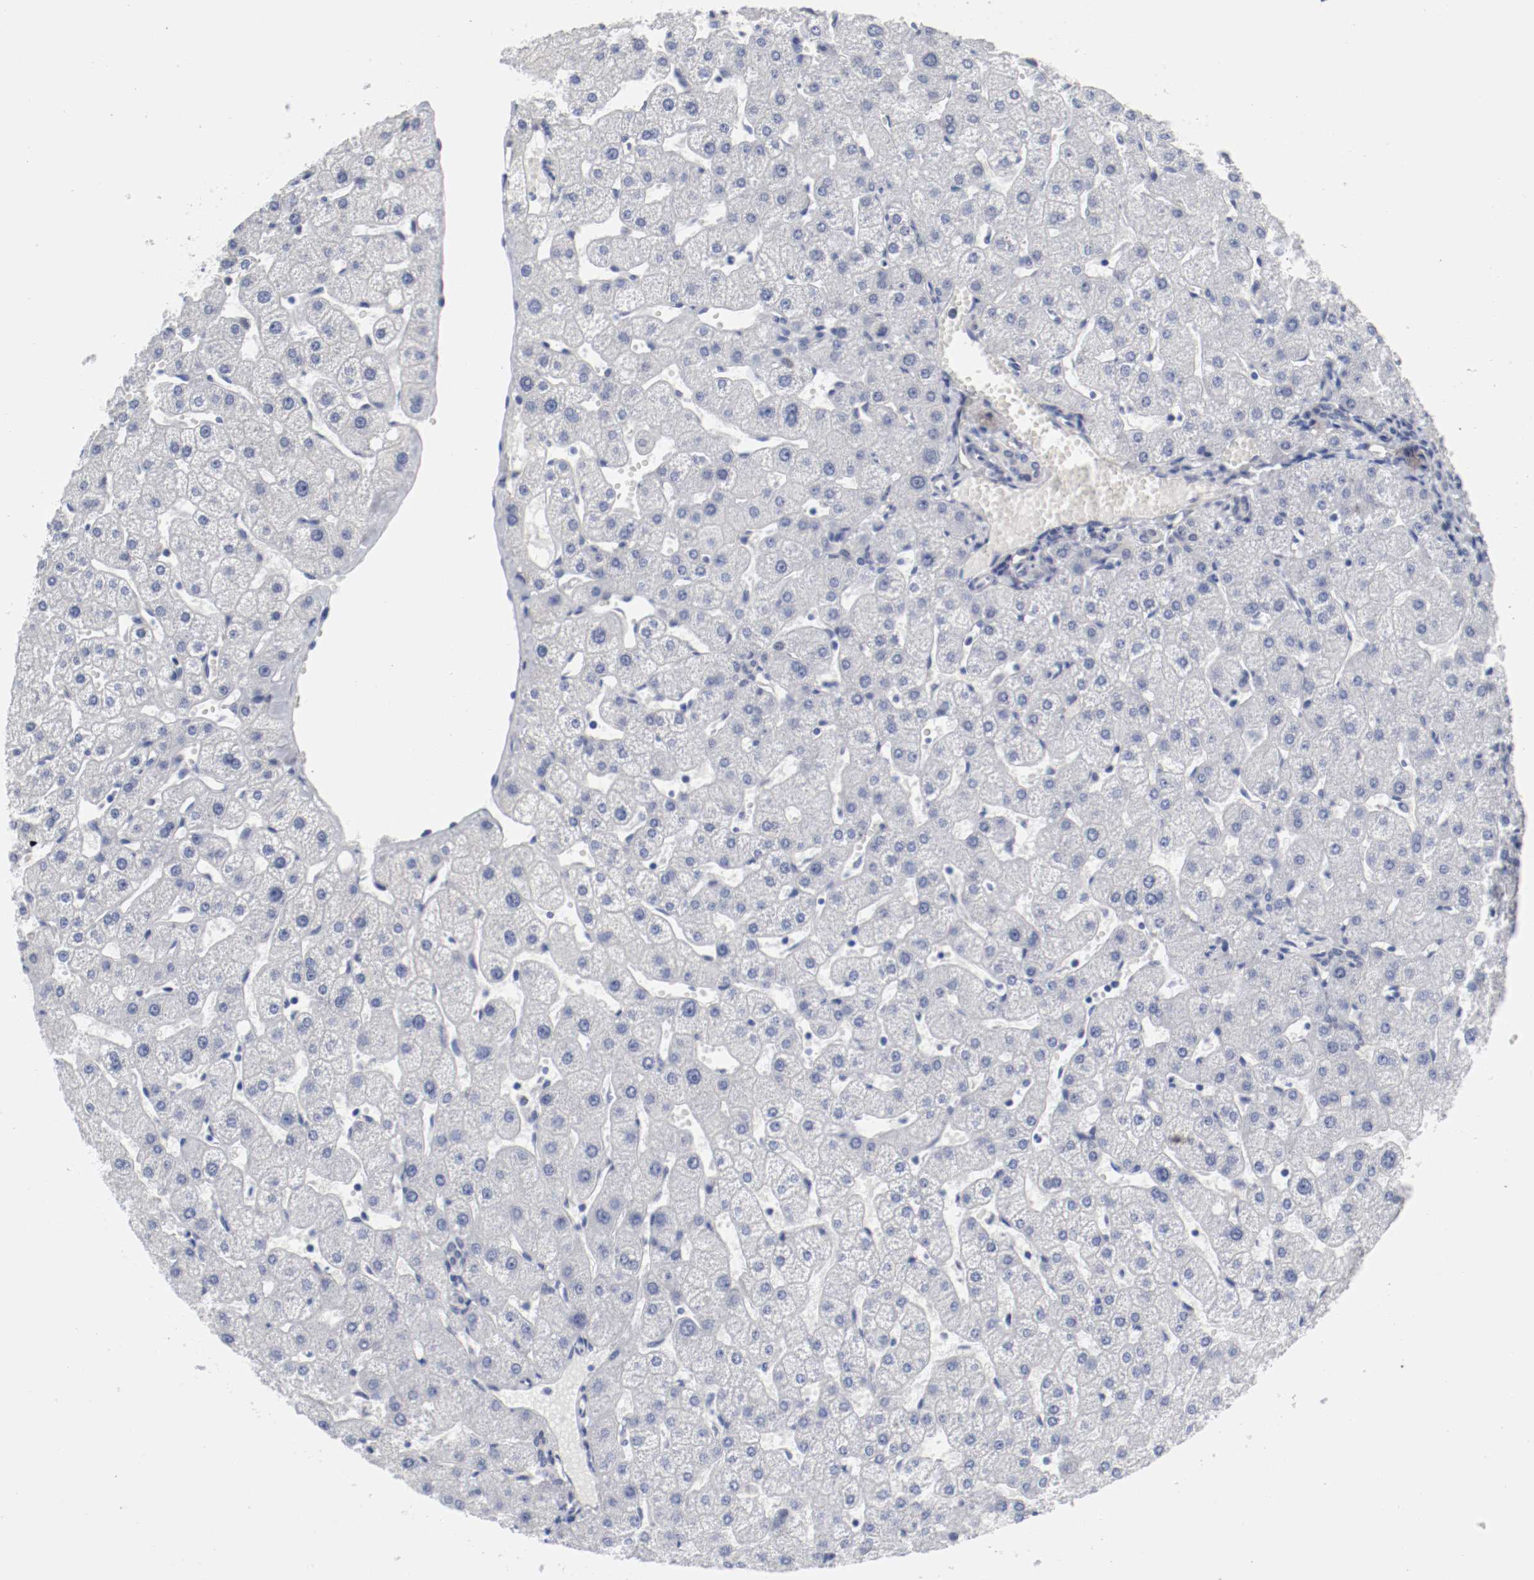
{"staining": {"intensity": "negative", "quantity": "none", "location": "none"}, "tissue": "liver", "cell_type": "Cholangiocytes", "image_type": "normal", "snomed": [{"axis": "morphology", "description": "Normal tissue, NOS"}, {"axis": "topography", "description": "Liver"}], "caption": "Histopathology image shows no protein positivity in cholangiocytes of benign liver.", "gene": "ANKLE2", "patient": {"sex": "male", "age": 67}}